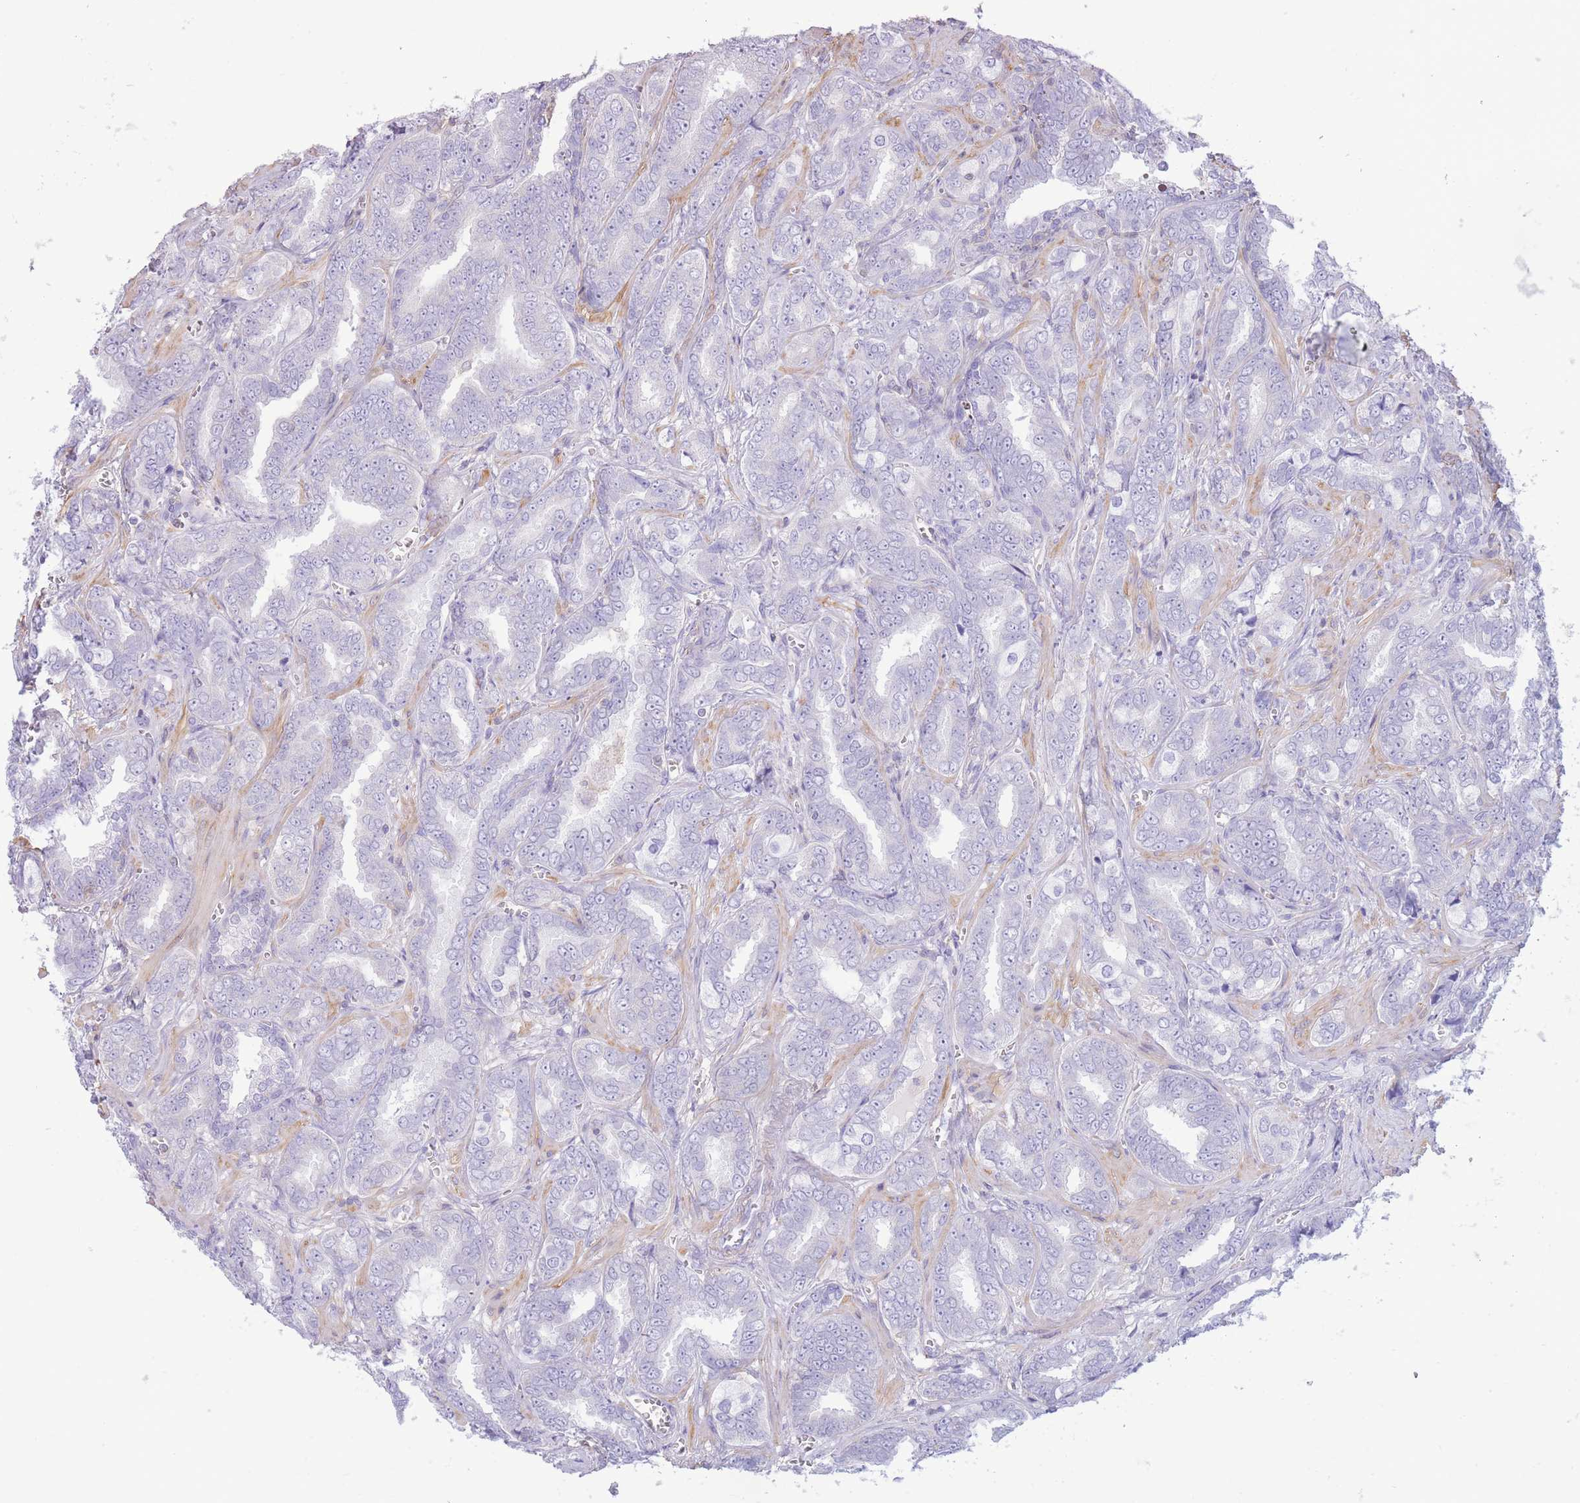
{"staining": {"intensity": "negative", "quantity": "none", "location": "none"}, "tissue": "prostate cancer", "cell_type": "Tumor cells", "image_type": "cancer", "snomed": [{"axis": "morphology", "description": "Adenocarcinoma, High grade"}, {"axis": "topography", "description": "Prostate"}], "caption": "IHC of high-grade adenocarcinoma (prostate) reveals no positivity in tumor cells.", "gene": "PDHA1", "patient": {"sex": "male", "age": 67}}